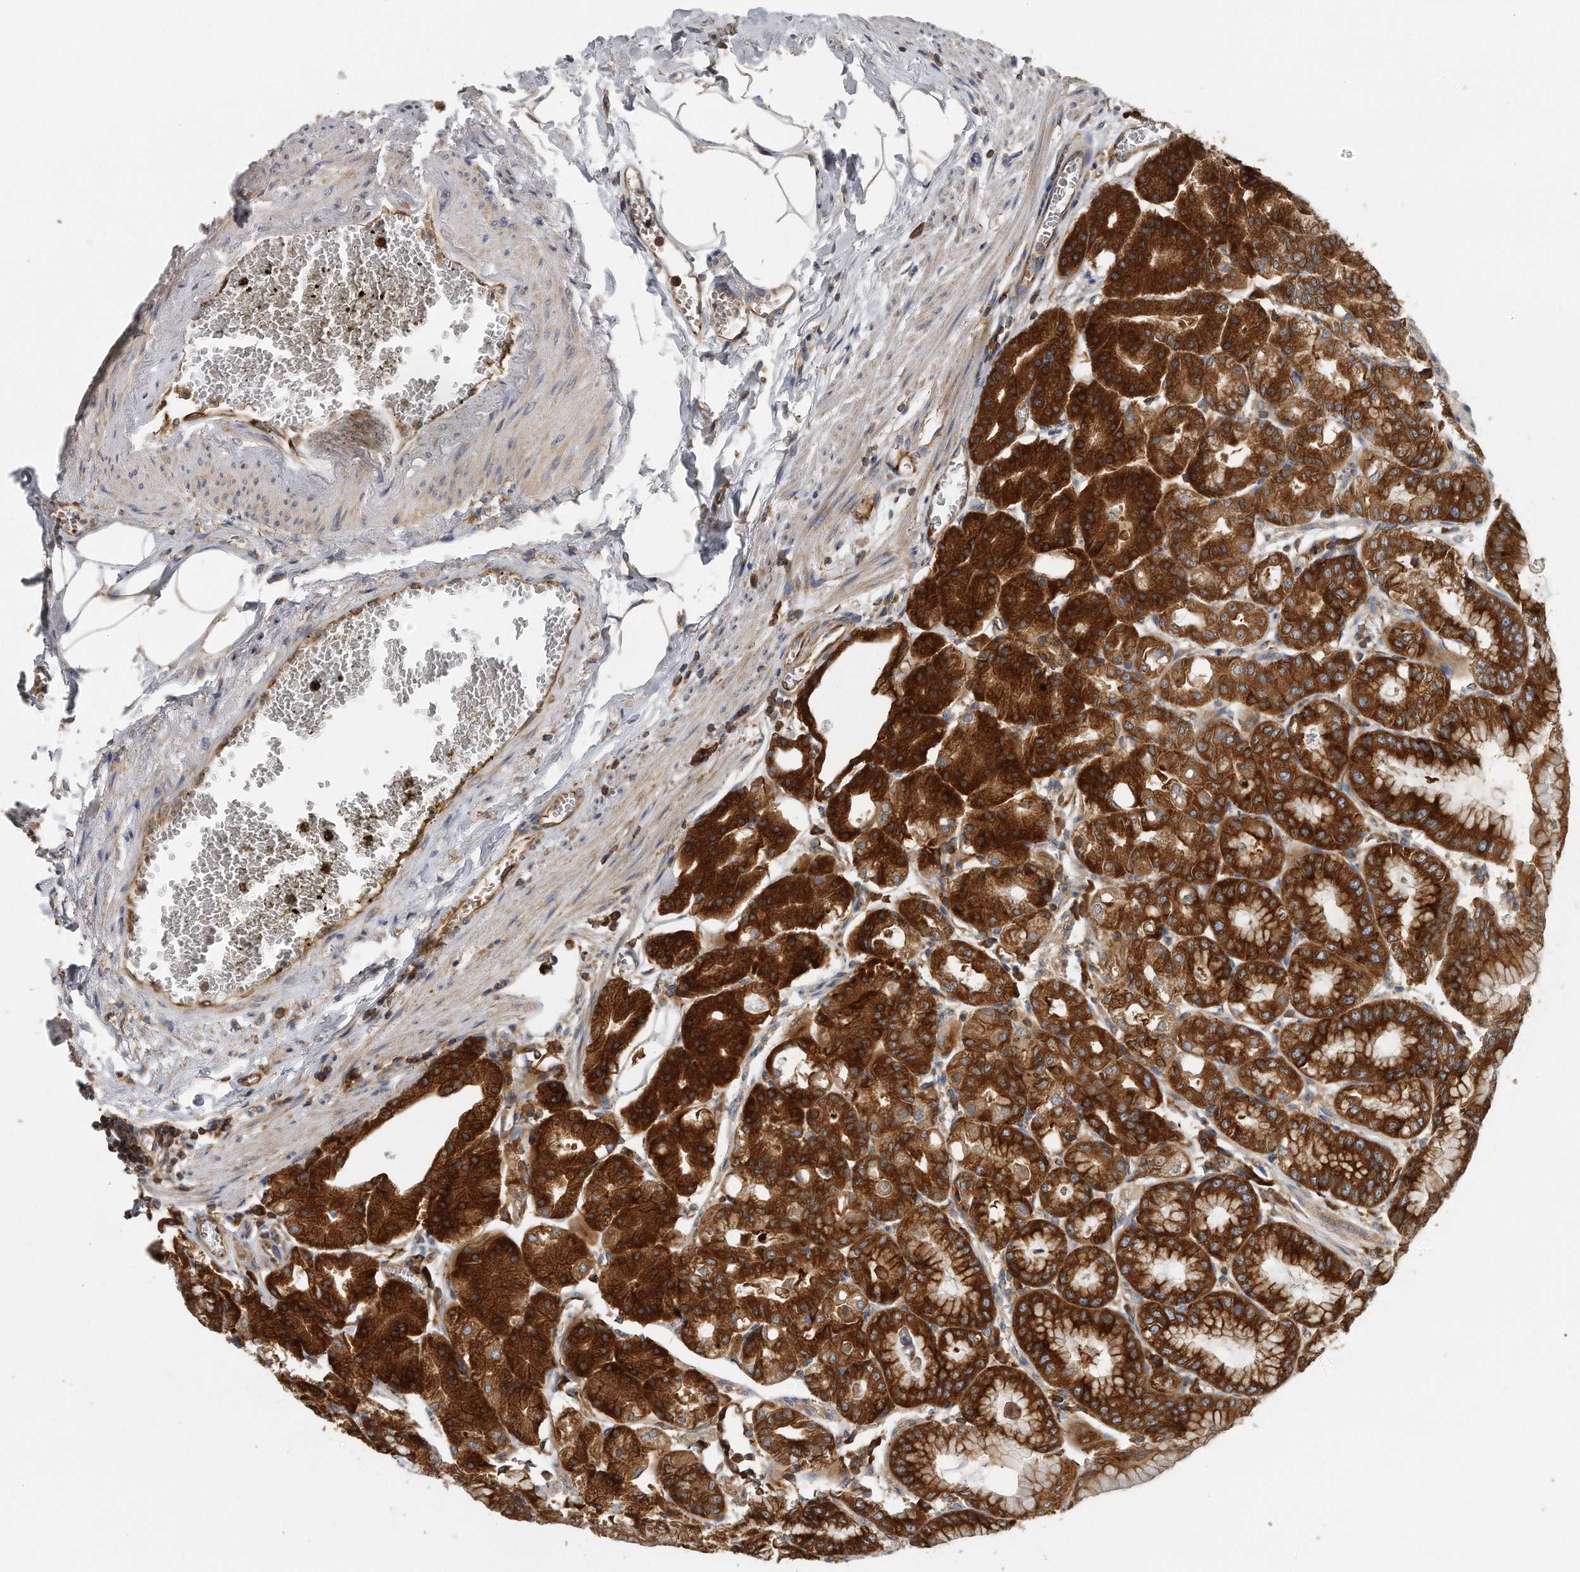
{"staining": {"intensity": "strong", "quantity": ">75%", "location": "cytoplasmic/membranous"}, "tissue": "stomach", "cell_type": "Glandular cells", "image_type": "normal", "snomed": [{"axis": "morphology", "description": "Normal tissue, NOS"}, {"axis": "topography", "description": "Stomach, lower"}], "caption": "A high-resolution image shows immunohistochemistry (IHC) staining of normal stomach, which reveals strong cytoplasmic/membranous positivity in about >75% of glandular cells.", "gene": "EIF3I", "patient": {"sex": "male", "age": 71}}